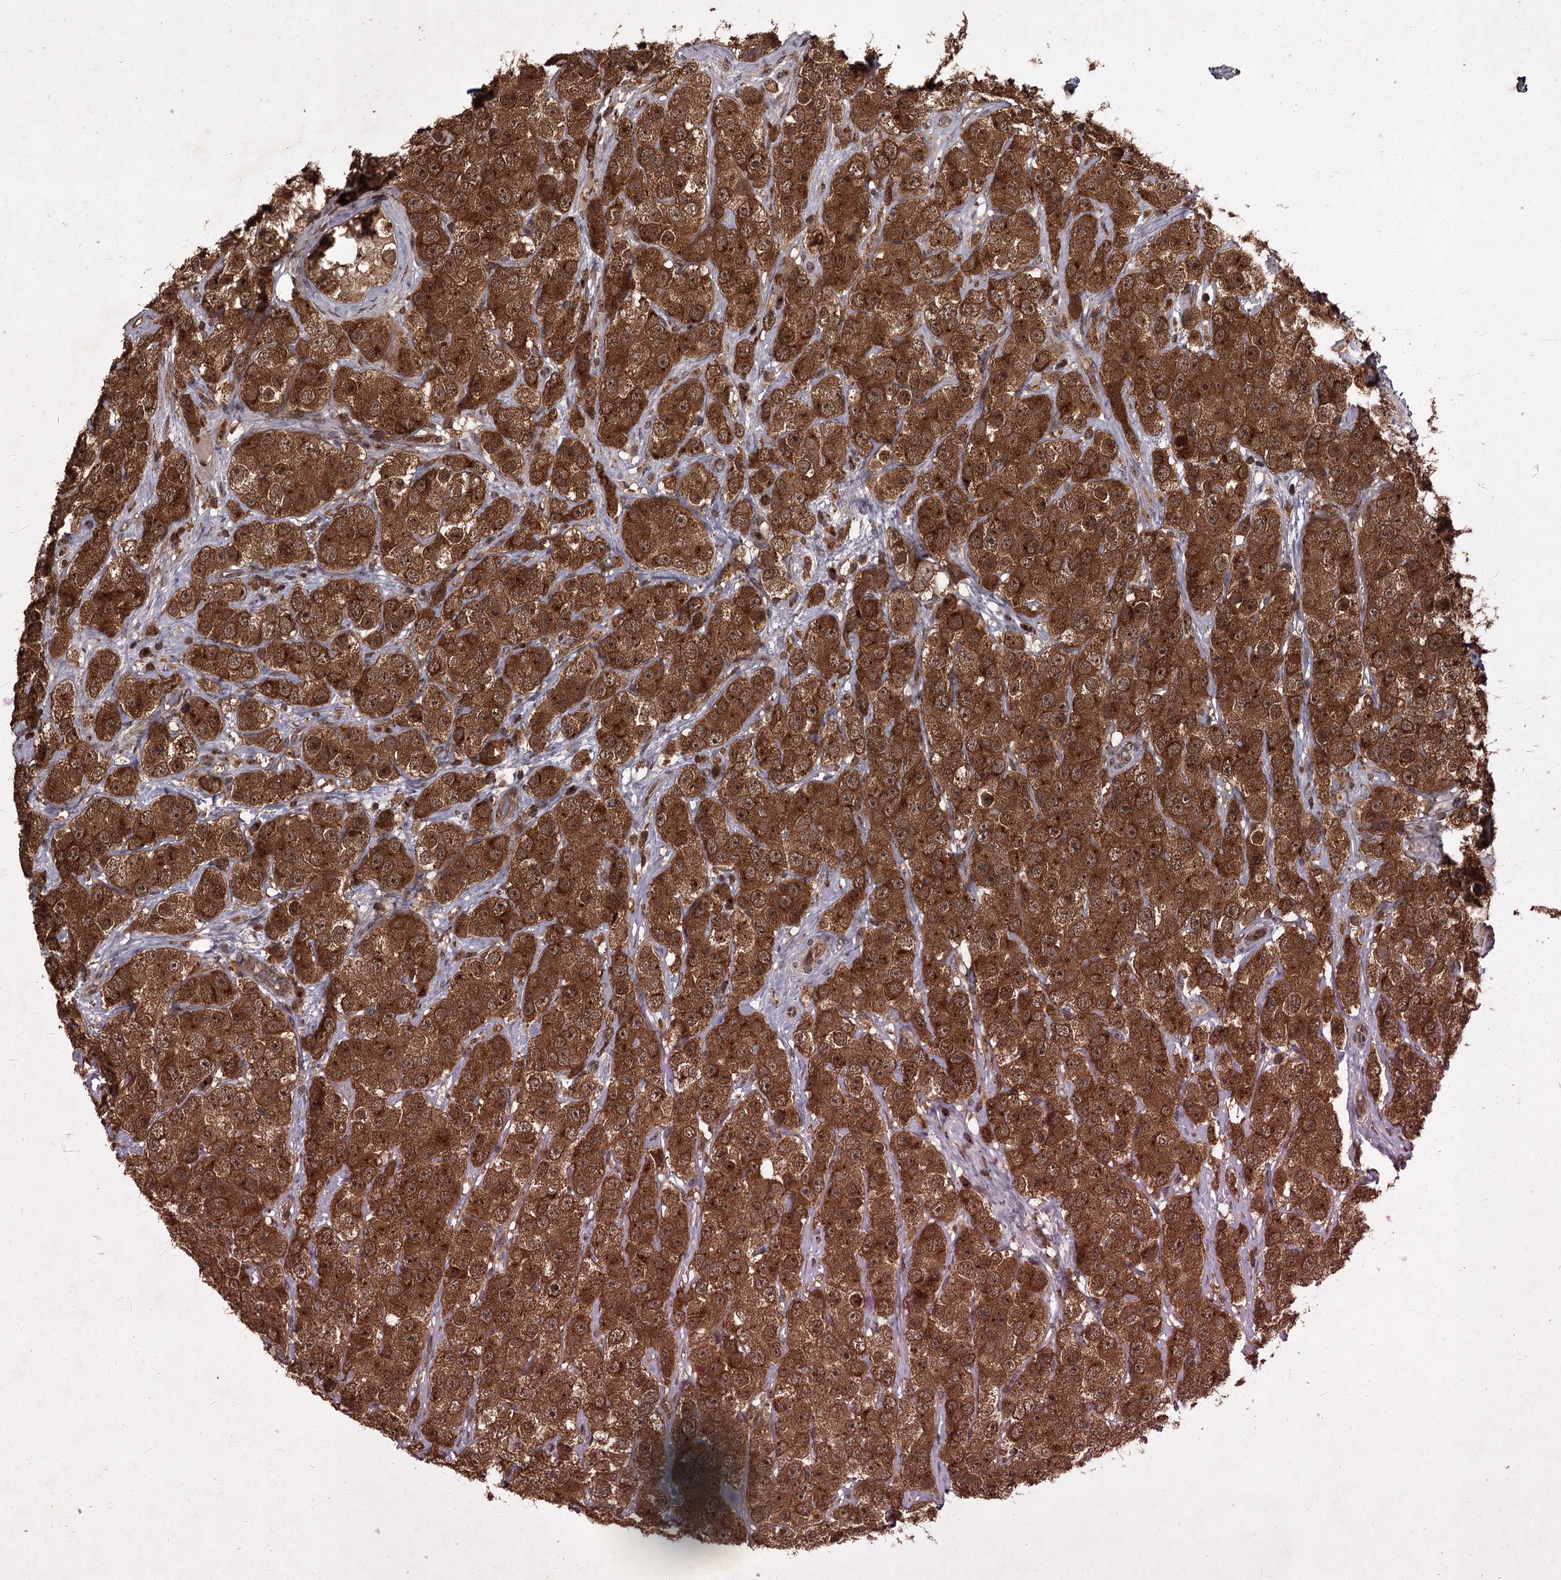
{"staining": {"intensity": "strong", "quantity": ">75%", "location": "cytoplasmic/membranous,nuclear"}, "tissue": "testis cancer", "cell_type": "Tumor cells", "image_type": "cancer", "snomed": [{"axis": "morphology", "description": "Seminoma, NOS"}, {"axis": "topography", "description": "Testis"}], "caption": "Immunohistochemistry micrograph of human seminoma (testis) stained for a protein (brown), which displays high levels of strong cytoplasmic/membranous and nuclear positivity in about >75% of tumor cells.", "gene": "TBC1D23", "patient": {"sex": "male", "age": 28}}